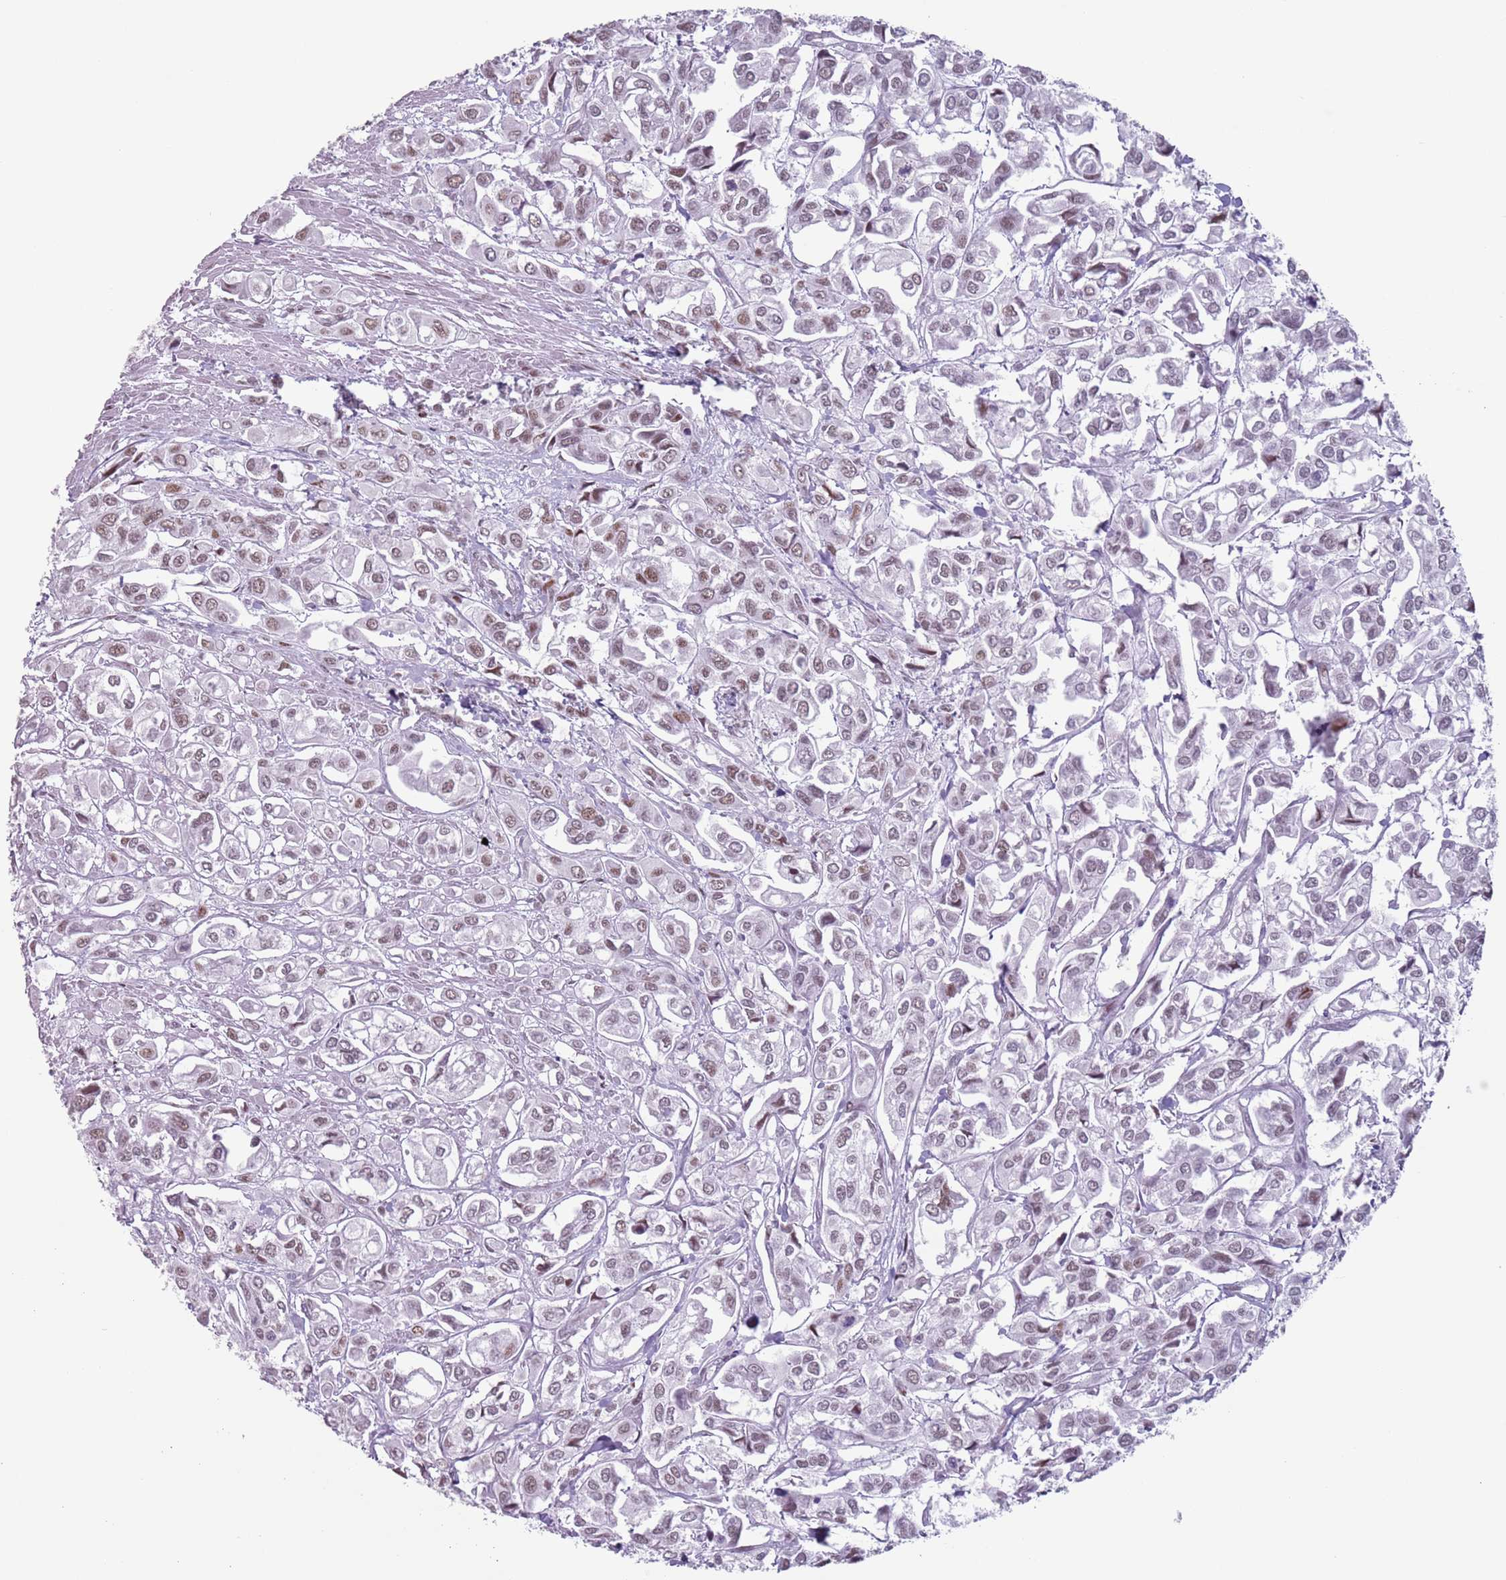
{"staining": {"intensity": "weak", "quantity": "25%-75%", "location": "nuclear"}, "tissue": "urothelial cancer", "cell_type": "Tumor cells", "image_type": "cancer", "snomed": [{"axis": "morphology", "description": "Urothelial carcinoma, High grade"}, {"axis": "topography", "description": "Urinary bladder"}], "caption": "High-power microscopy captured an immunohistochemistry photomicrograph of urothelial cancer, revealing weak nuclear expression in about 25%-75% of tumor cells. The staining is performed using DAB (3,3'-diaminobenzidine) brown chromogen to label protein expression. The nuclei are counter-stained blue using hematoxylin.", "gene": "FAM104B", "patient": {"sex": "male", "age": 67}}